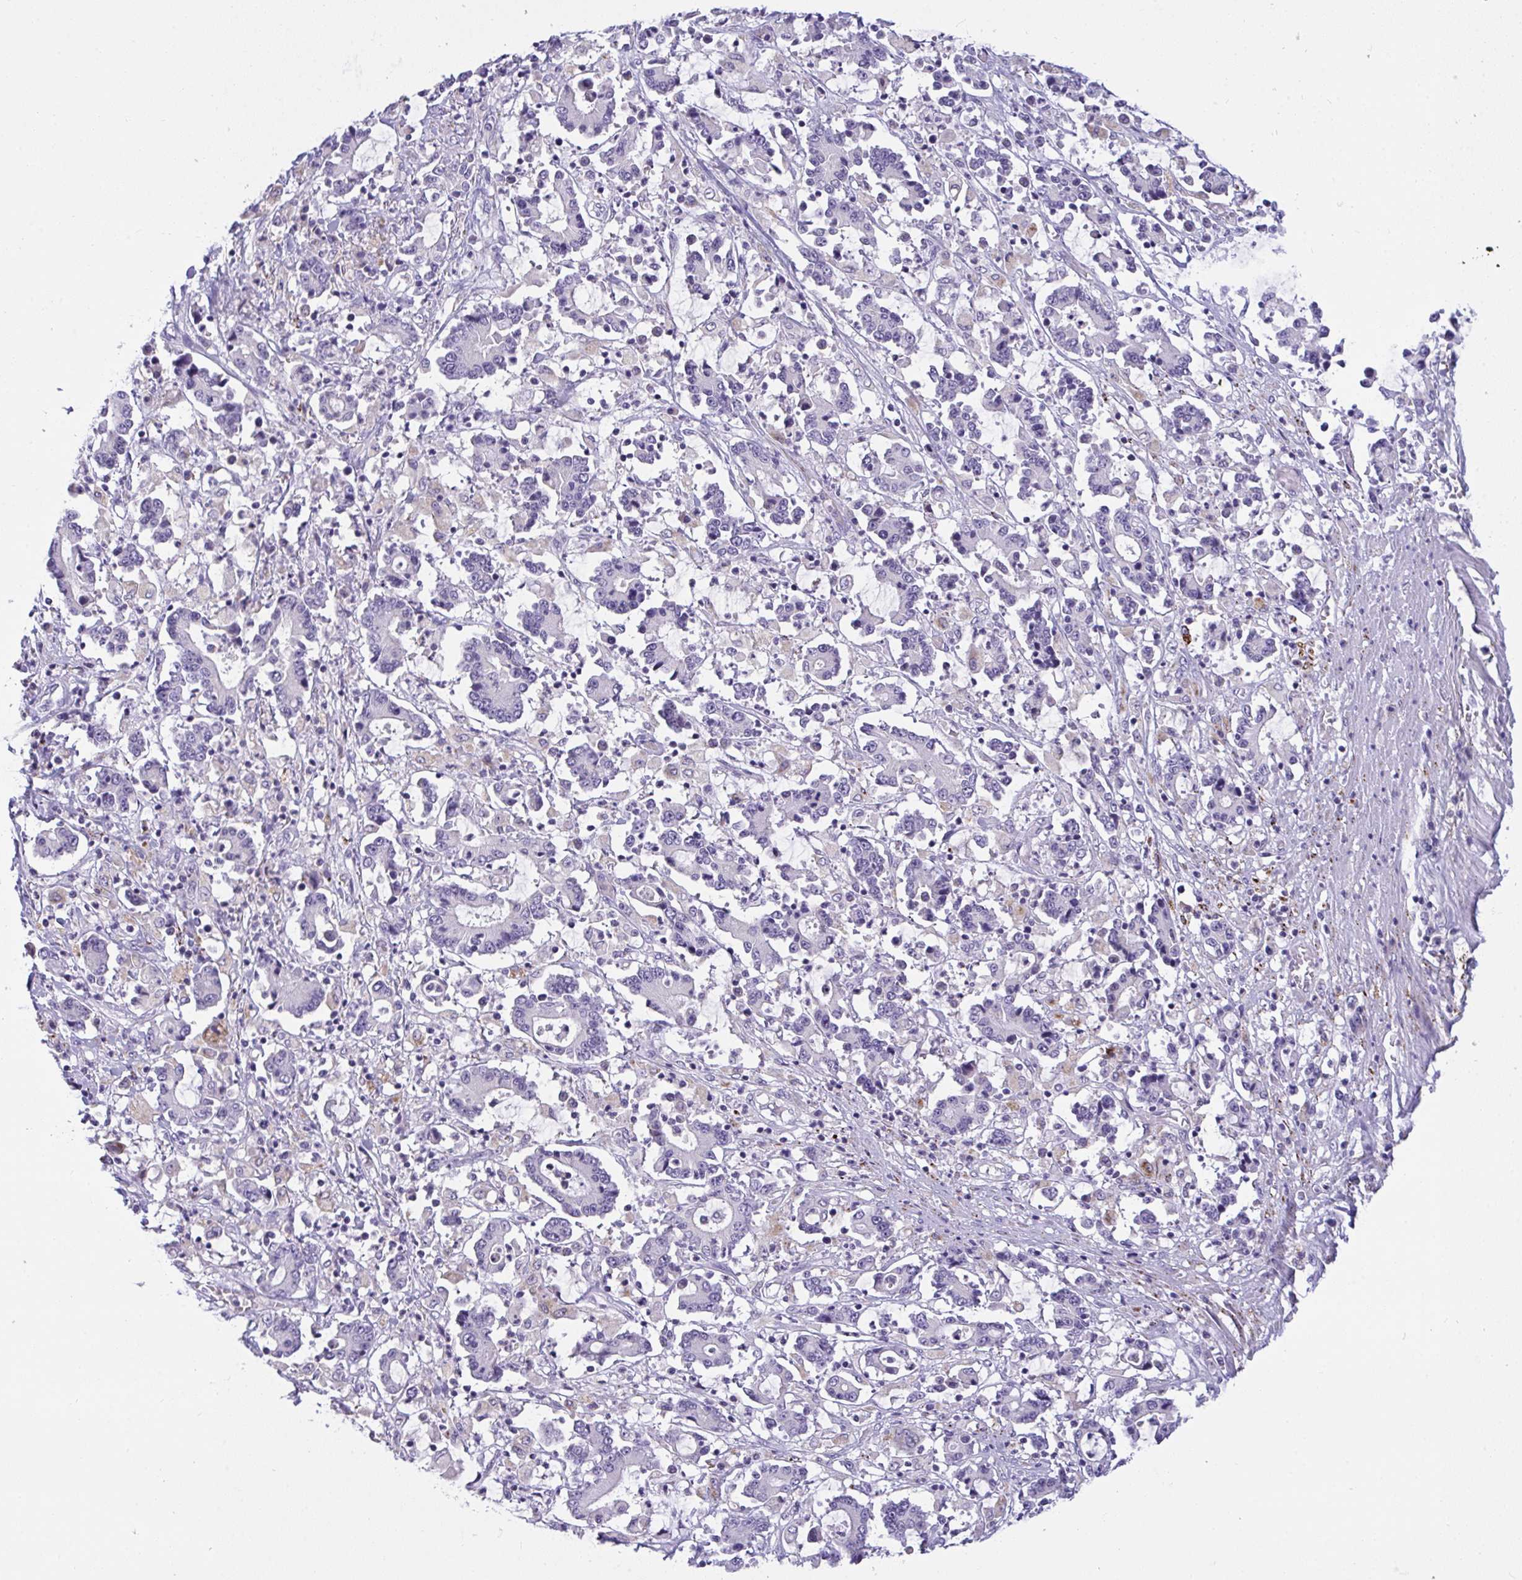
{"staining": {"intensity": "negative", "quantity": "none", "location": "none"}, "tissue": "stomach cancer", "cell_type": "Tumor cells", "image_type": "cancer", "snomed": [{"axis": "morphology", "description": "Adenocarcinoma, NOS"}, {"axis": "topography", "description": "Stomach, upper"}], "caption": "Tumor cells are negative for brown protein staining in adenocarcinoma (stomach).", "gene": "SEMA6B", "patient": {"sex": "male", "age": 68}}